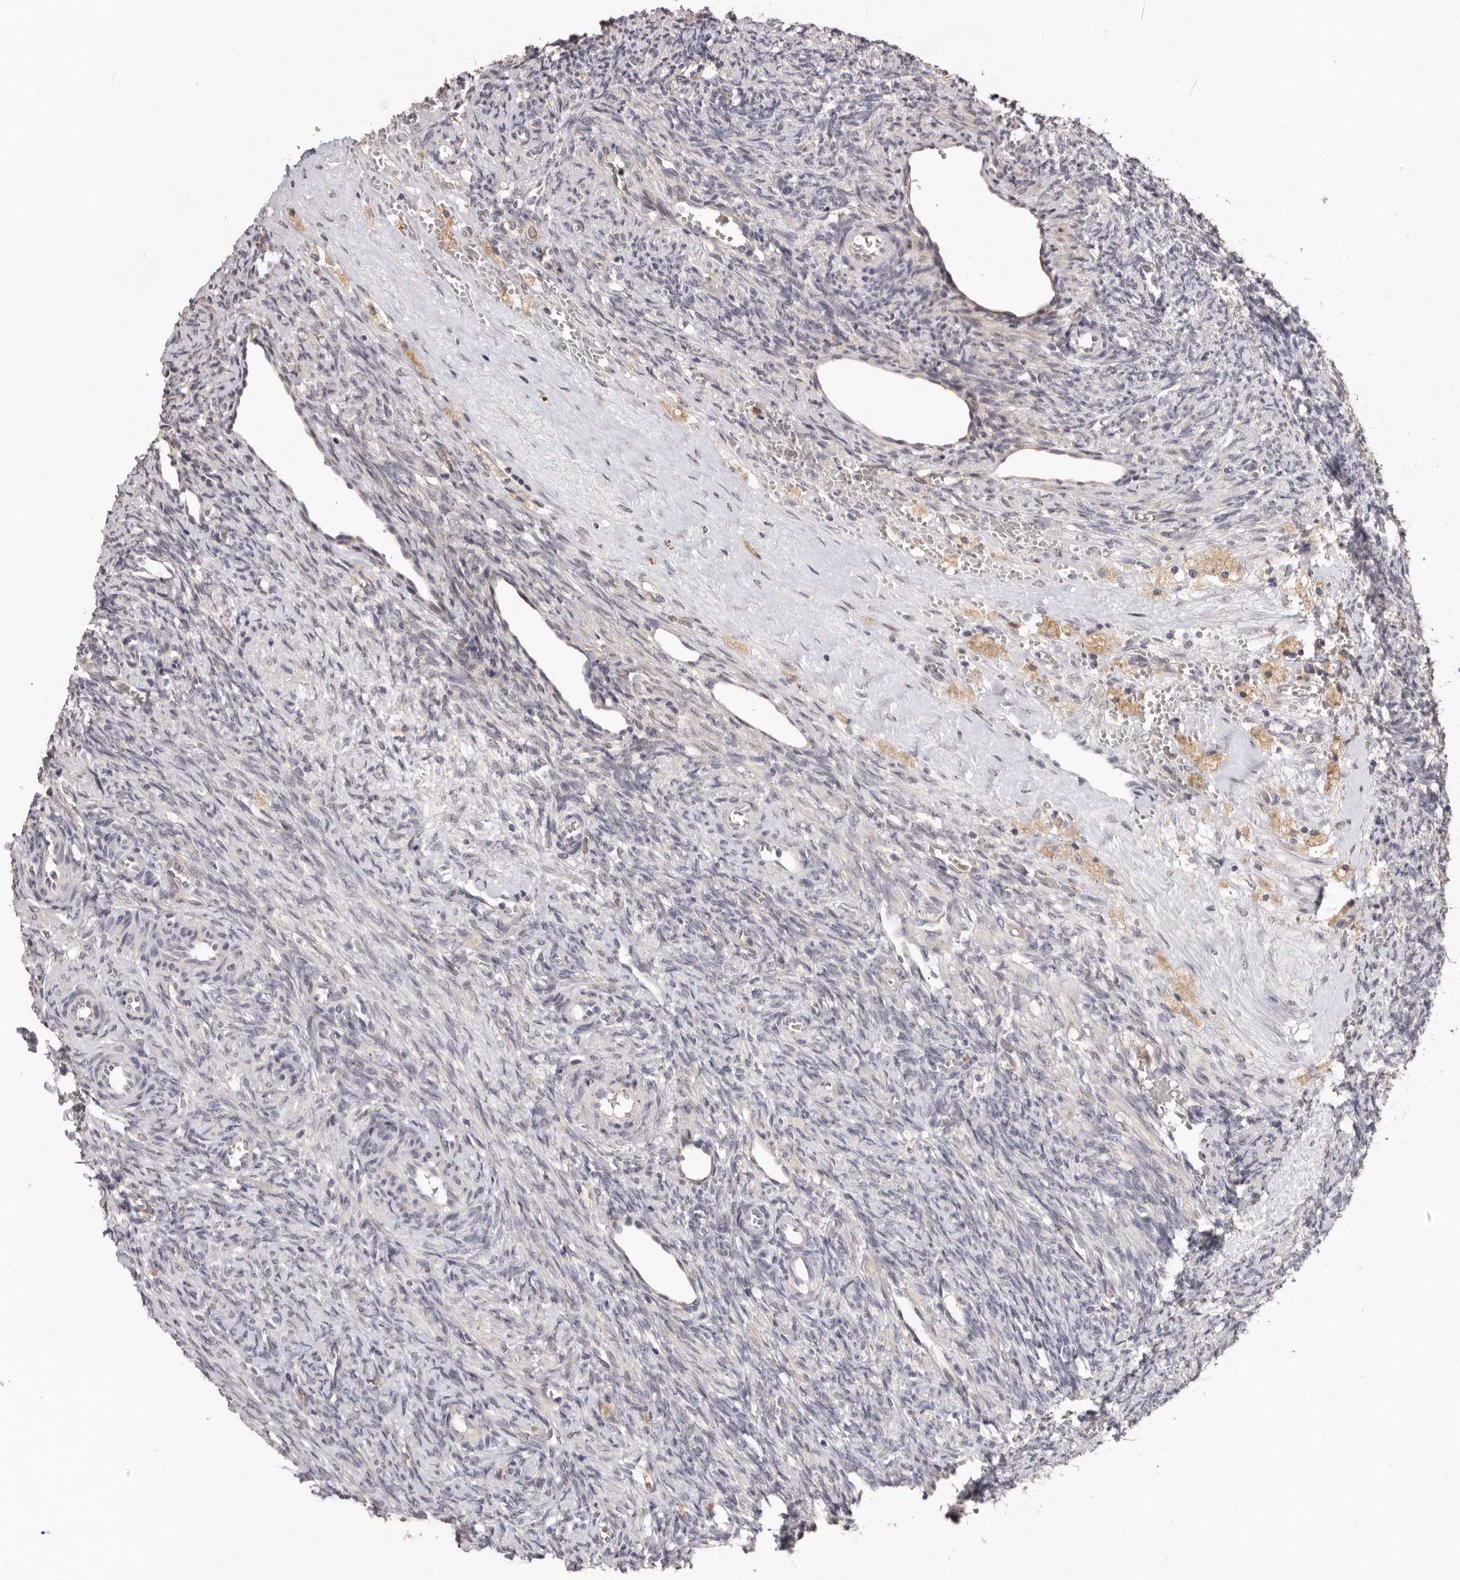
{"staining": {"intensity": "moderate", "quantity": ">75%", "location": "cytoplasmic/membranous"}, "tissue": "ovary", "cell_type": "Follicle cells", "image_type": "normal", "snomed": [{"axis": "morphology", "description": "Normal tissue, NOS"}, {"axis": "topography", "description": "Ovary"}], "caption": "This is an image of immunohistochemistry staining of normal ovary, which shows moderate positivity in the cytoplasmic/membranous of follicle cells.", "gene": "SULT1E1", "patient": {"sex": "female", "age": 41}}